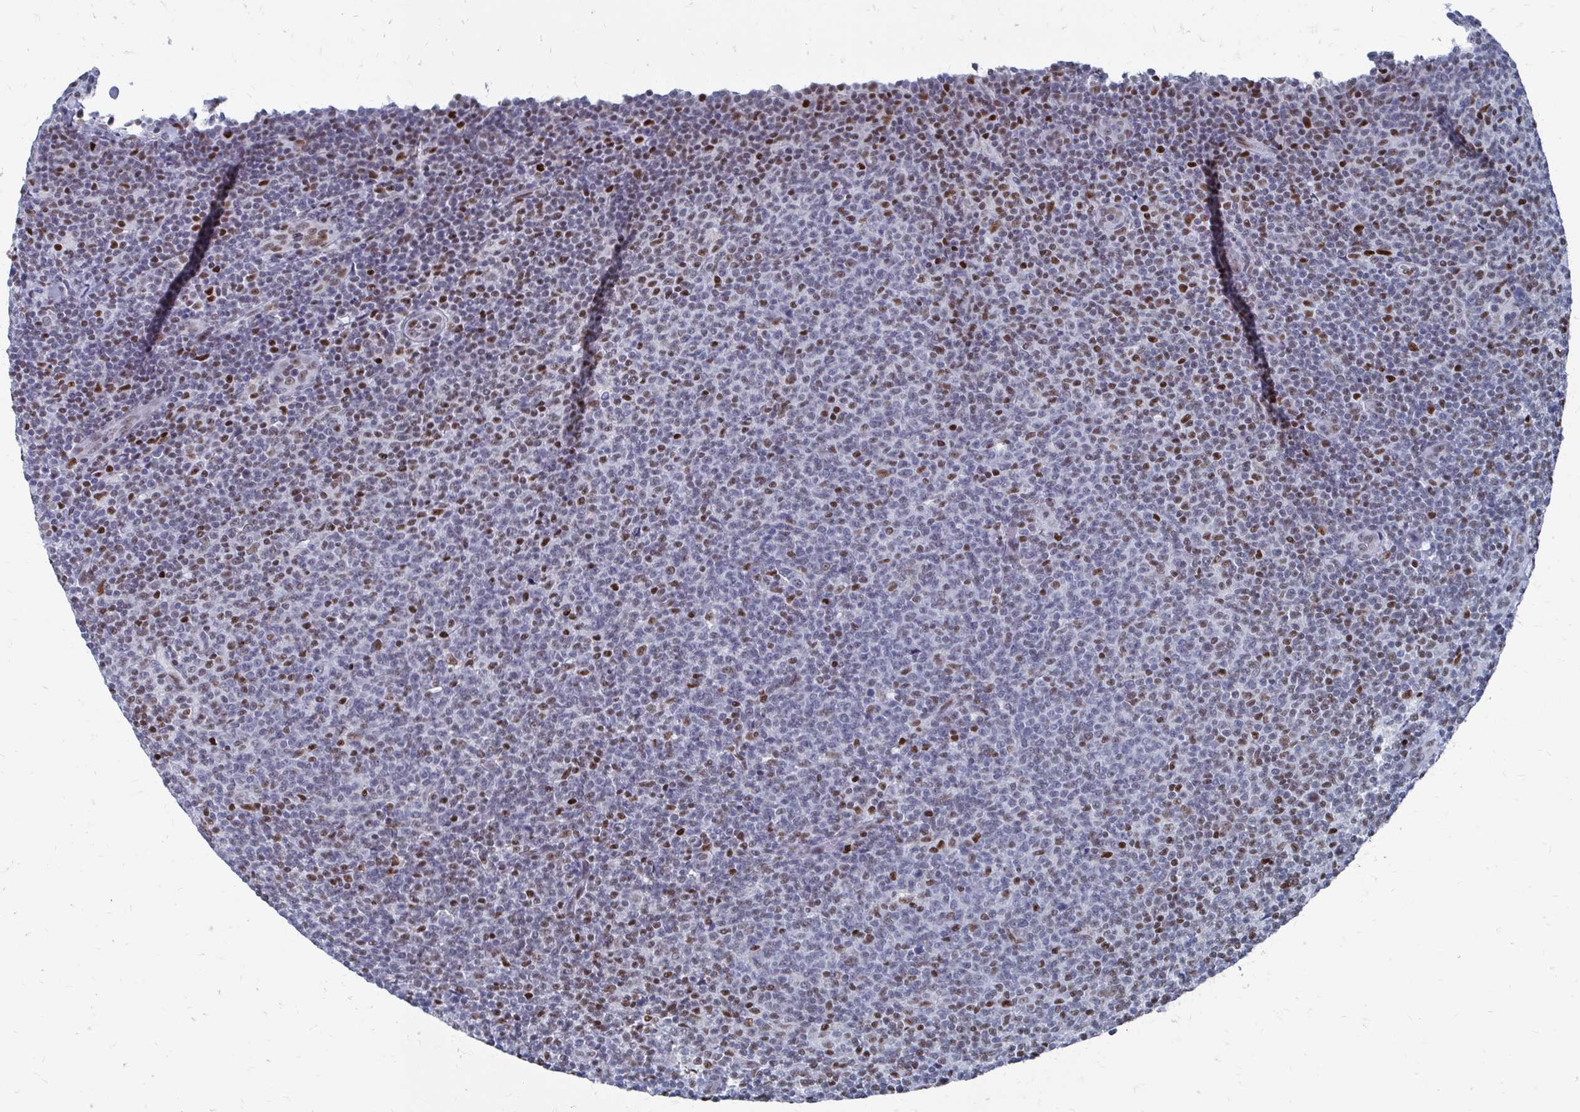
{"staining": {"intensity": "moderate", "quantity": "25%-75%", "location": "nuclear"}, "tissue": "lymphoma", "cell_type": "Tumor cells", "image_type": "cancer", "snomed": [{"axis": "morphology", "description": "Malignant lymphoma, non-Hodgkin's type, Low grade"}, {"axis": "topography", "description": "Lymph node"}], "caption": "Lymphoma stained for a protein (brown) reveals moderate nuclear positive expression in approximately 25%-75% of tumor cells.", "gene": "CDIN1", "patient": {"sex": "male", "age": 66}}